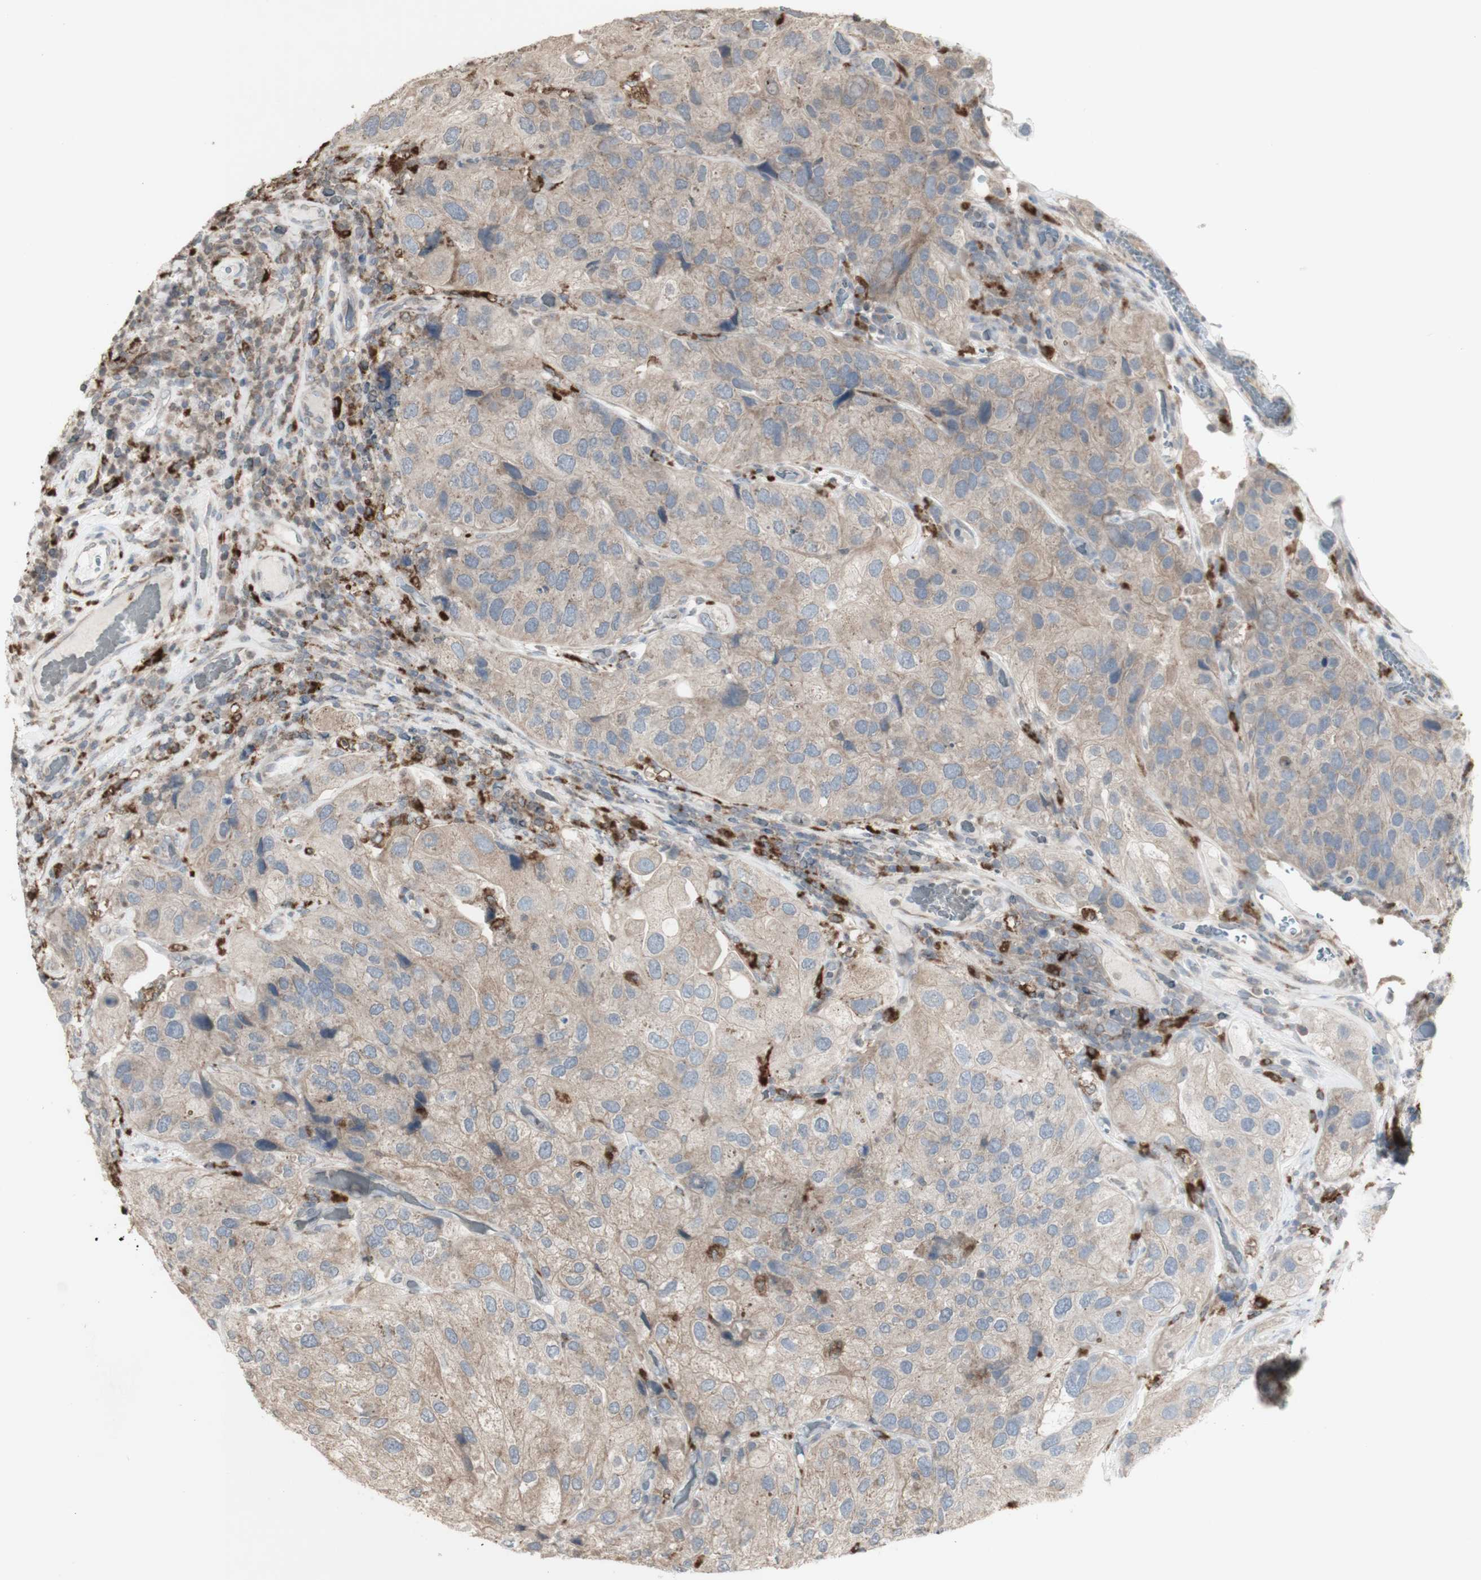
{"staining": {"intensity": "weak", "quantity": ">75%", "location": "cytoplasmic/membranous"}, "tissue": "urothelial cancer", "cell_type": "Tumor cells", "image_type": "cancer", "snomed": [{"axis": "morphology", "description": "Urothelial carcinoma, High grade"}, {"axis": "topography", "description": "Urinary bladder"}], "caption": "Immunohistochemistry micrograph of human urothelial cancer stained for a protein (brown), which reveals low levels of weak cytoplasmic/membranous staining in approximately >75% of tumor cells.", "gene": "ATP6V1E1", "patient": {"sex": "female", "age": 64}}